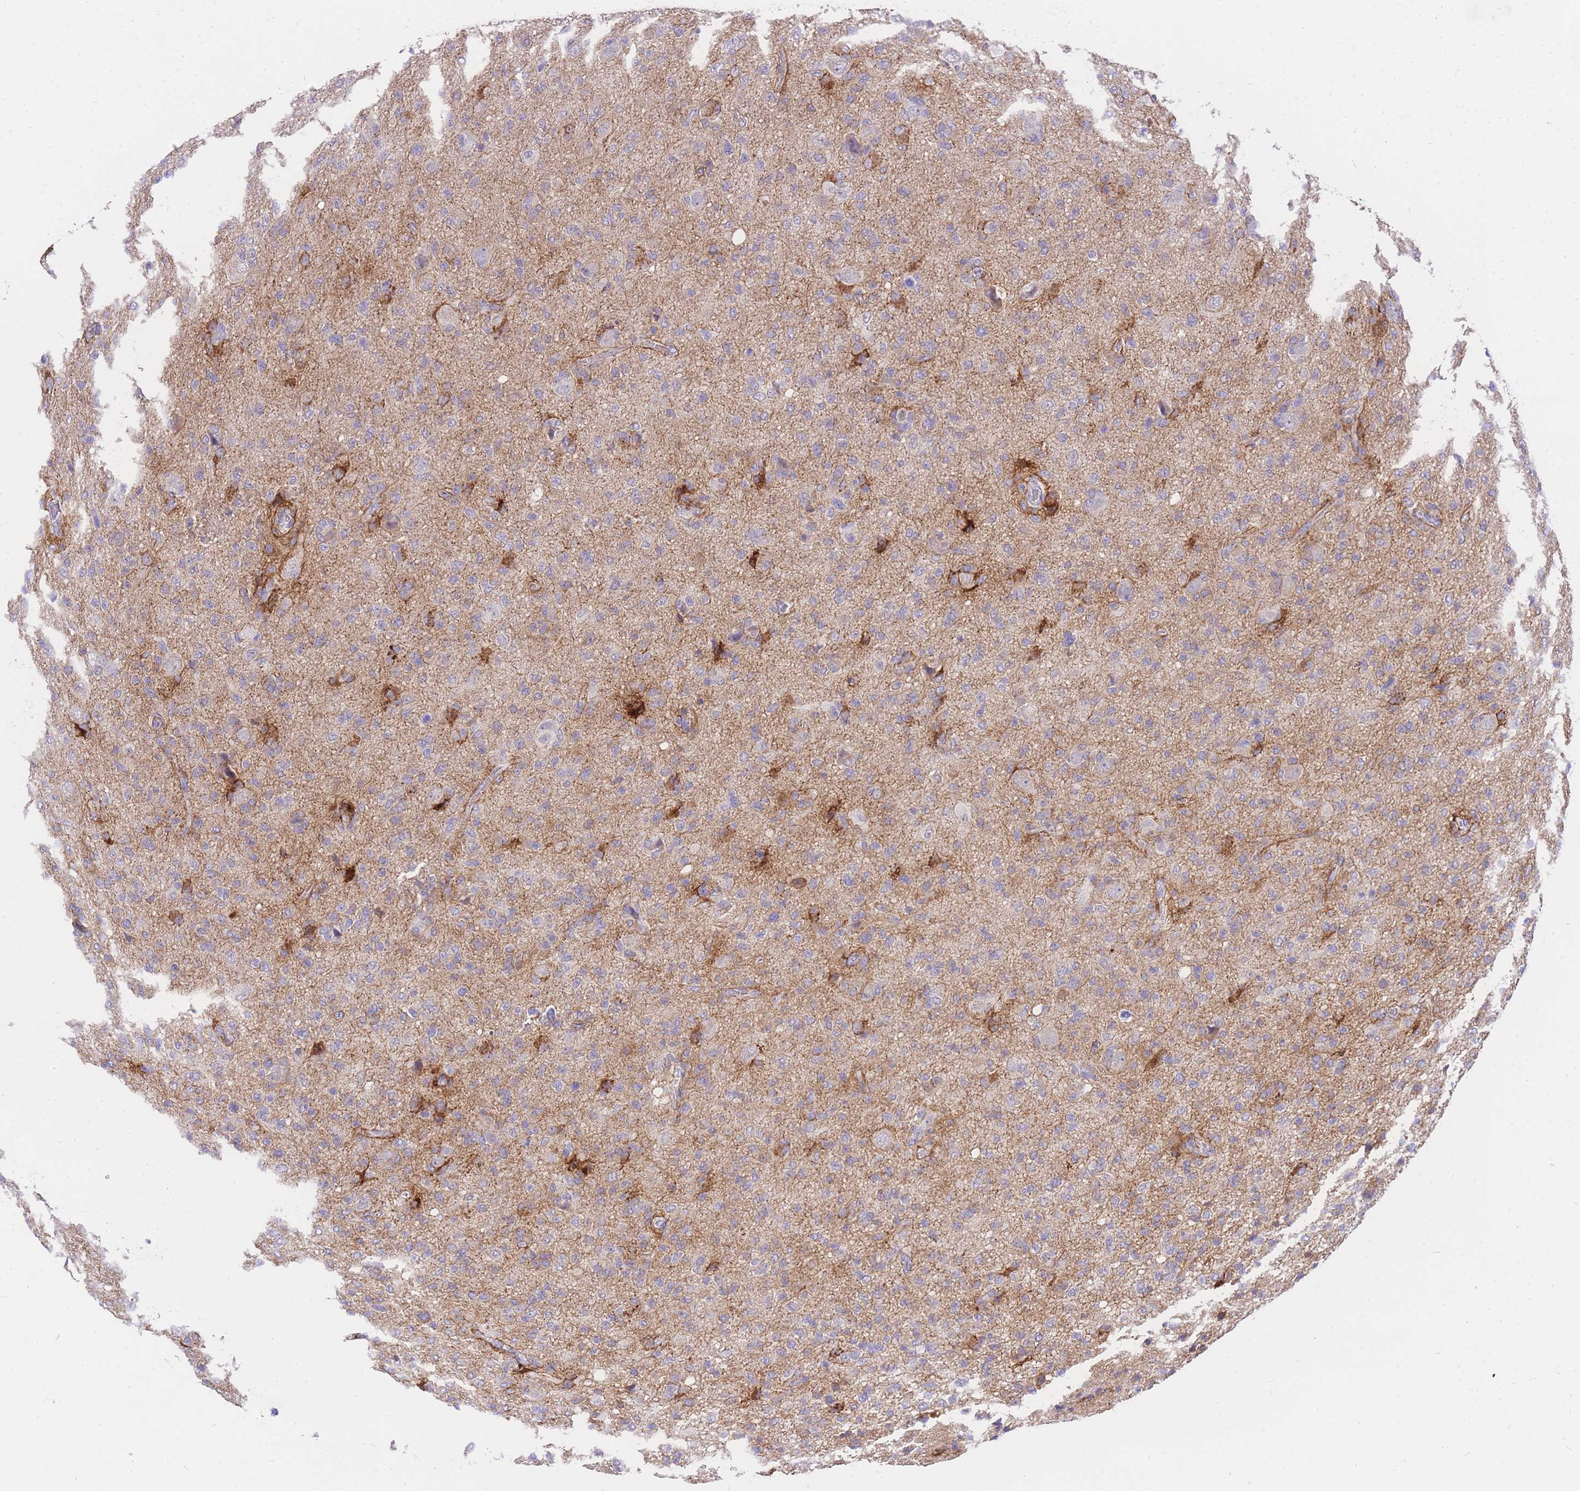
{"staining": {"intensity": "weak", "quantity": "<25%", "location": "cytoplasmic/membranous"}, "tissue": "glioma", "cell_type": "Tumor cells", "image_type": "cancer", "snomed": [{"axis": "morphology", "description": "Glioma, malignant, High grade"}, {"axis": "topography", "description": "Brain"}], "caption": "High power microscopy image of an immunohistochemistry (IHC) photomicrograph of glioma, revealing no significant expression in tumor cells.", "gene": "C2orf88", "patient": {"sex": "female", "age": 57}}